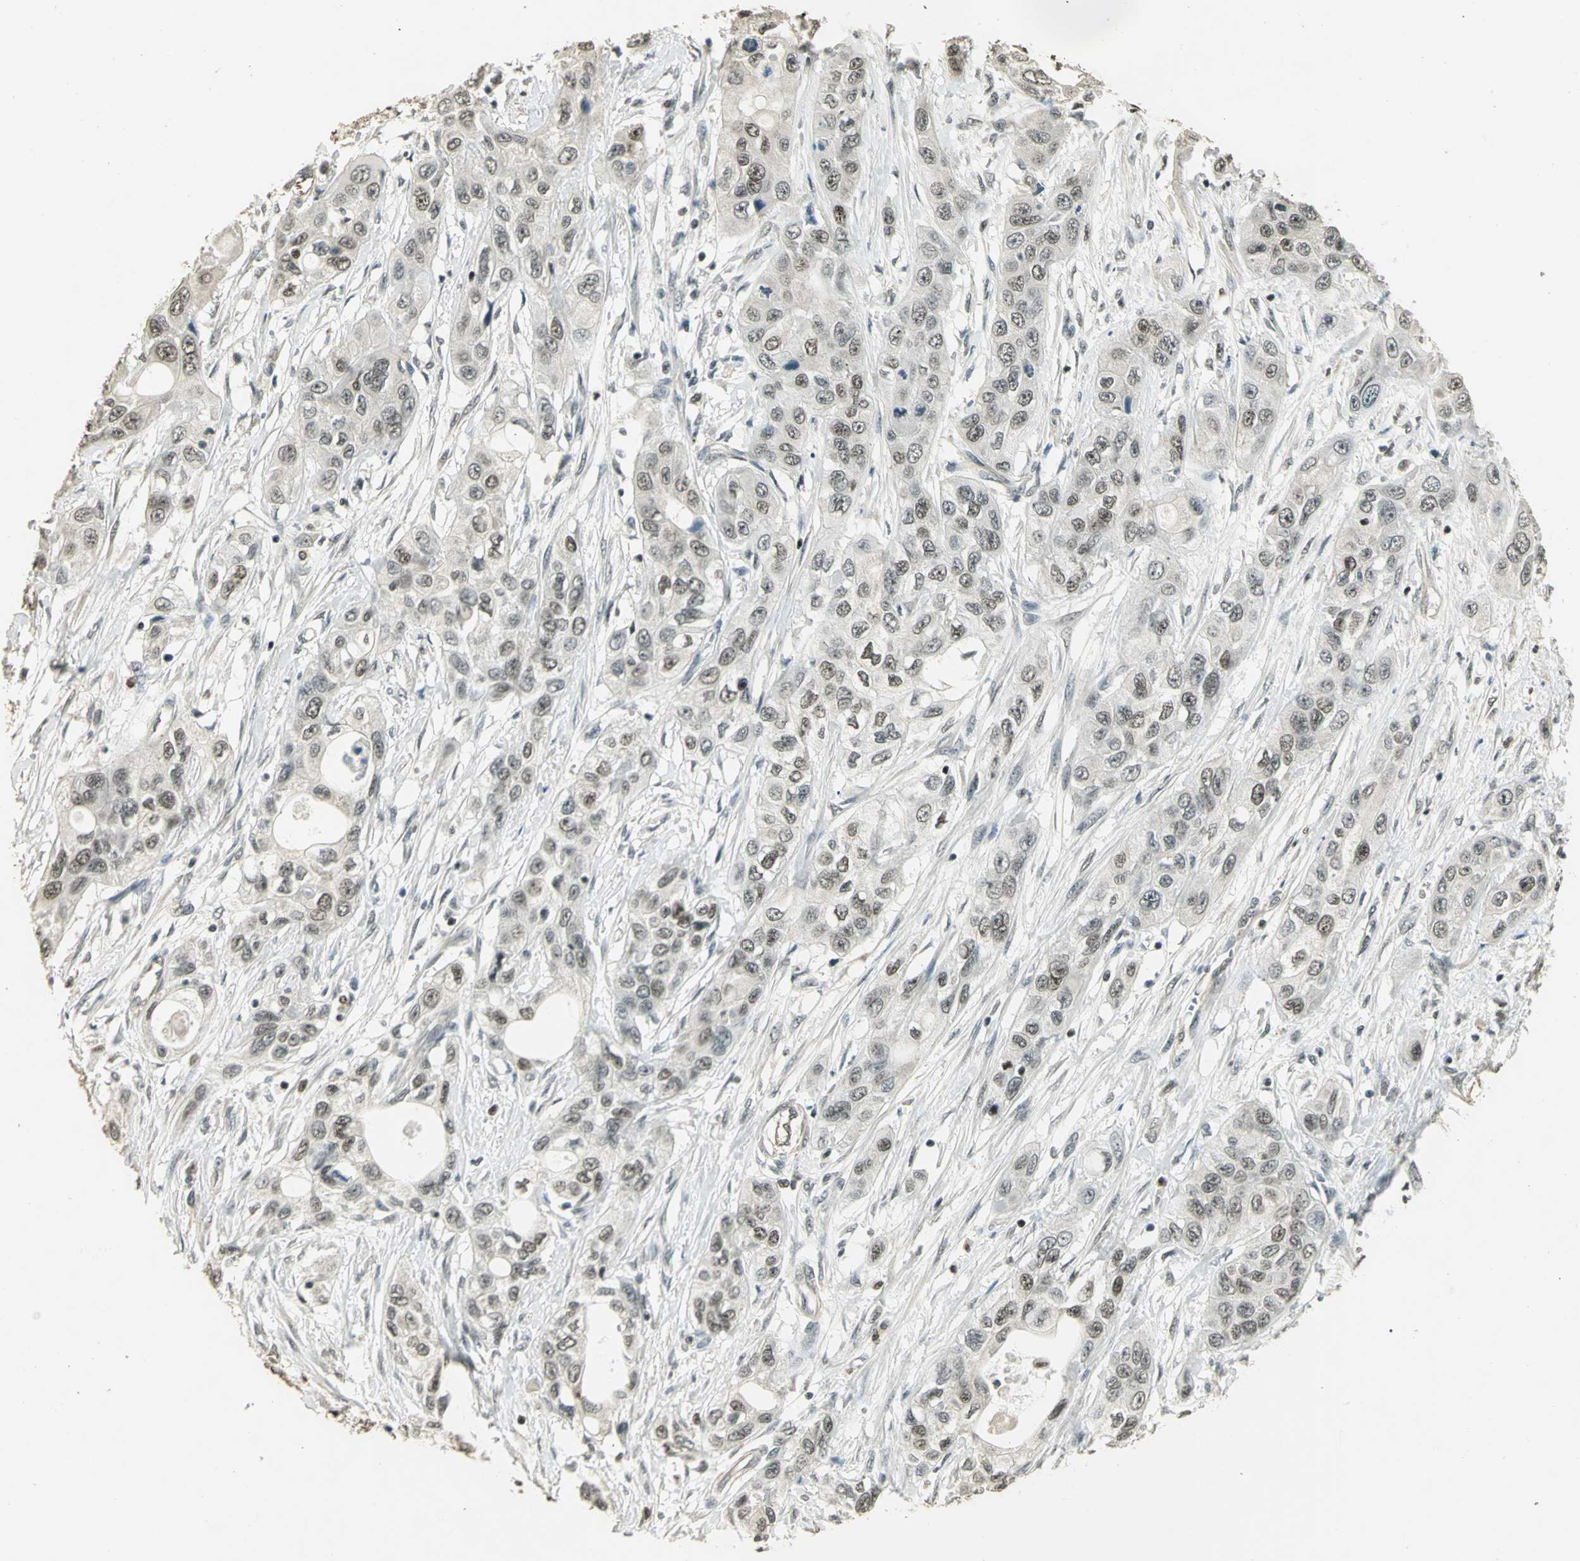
{"staining": {"intensity": "weak", "quantity": "25%-75%", "location": "nuclear"}, "tissue": "pancreatic cancer", "cell_type": "Tumor cells", "image_type": "cancer", "snomed": [{"axis": "morphology", "description": "Adenocarcinoma, NOS"}, {"axis": "topography", "description": "Pancreas"}], "caption": "Immunohistochemical staining of human adenocarcinoma (pancreatic) exhibits weak nuclear protein expression in about 25%-75% of tumor cells.", "gene": "ELF1", "patient": {"sex": "female", "age": 70}}